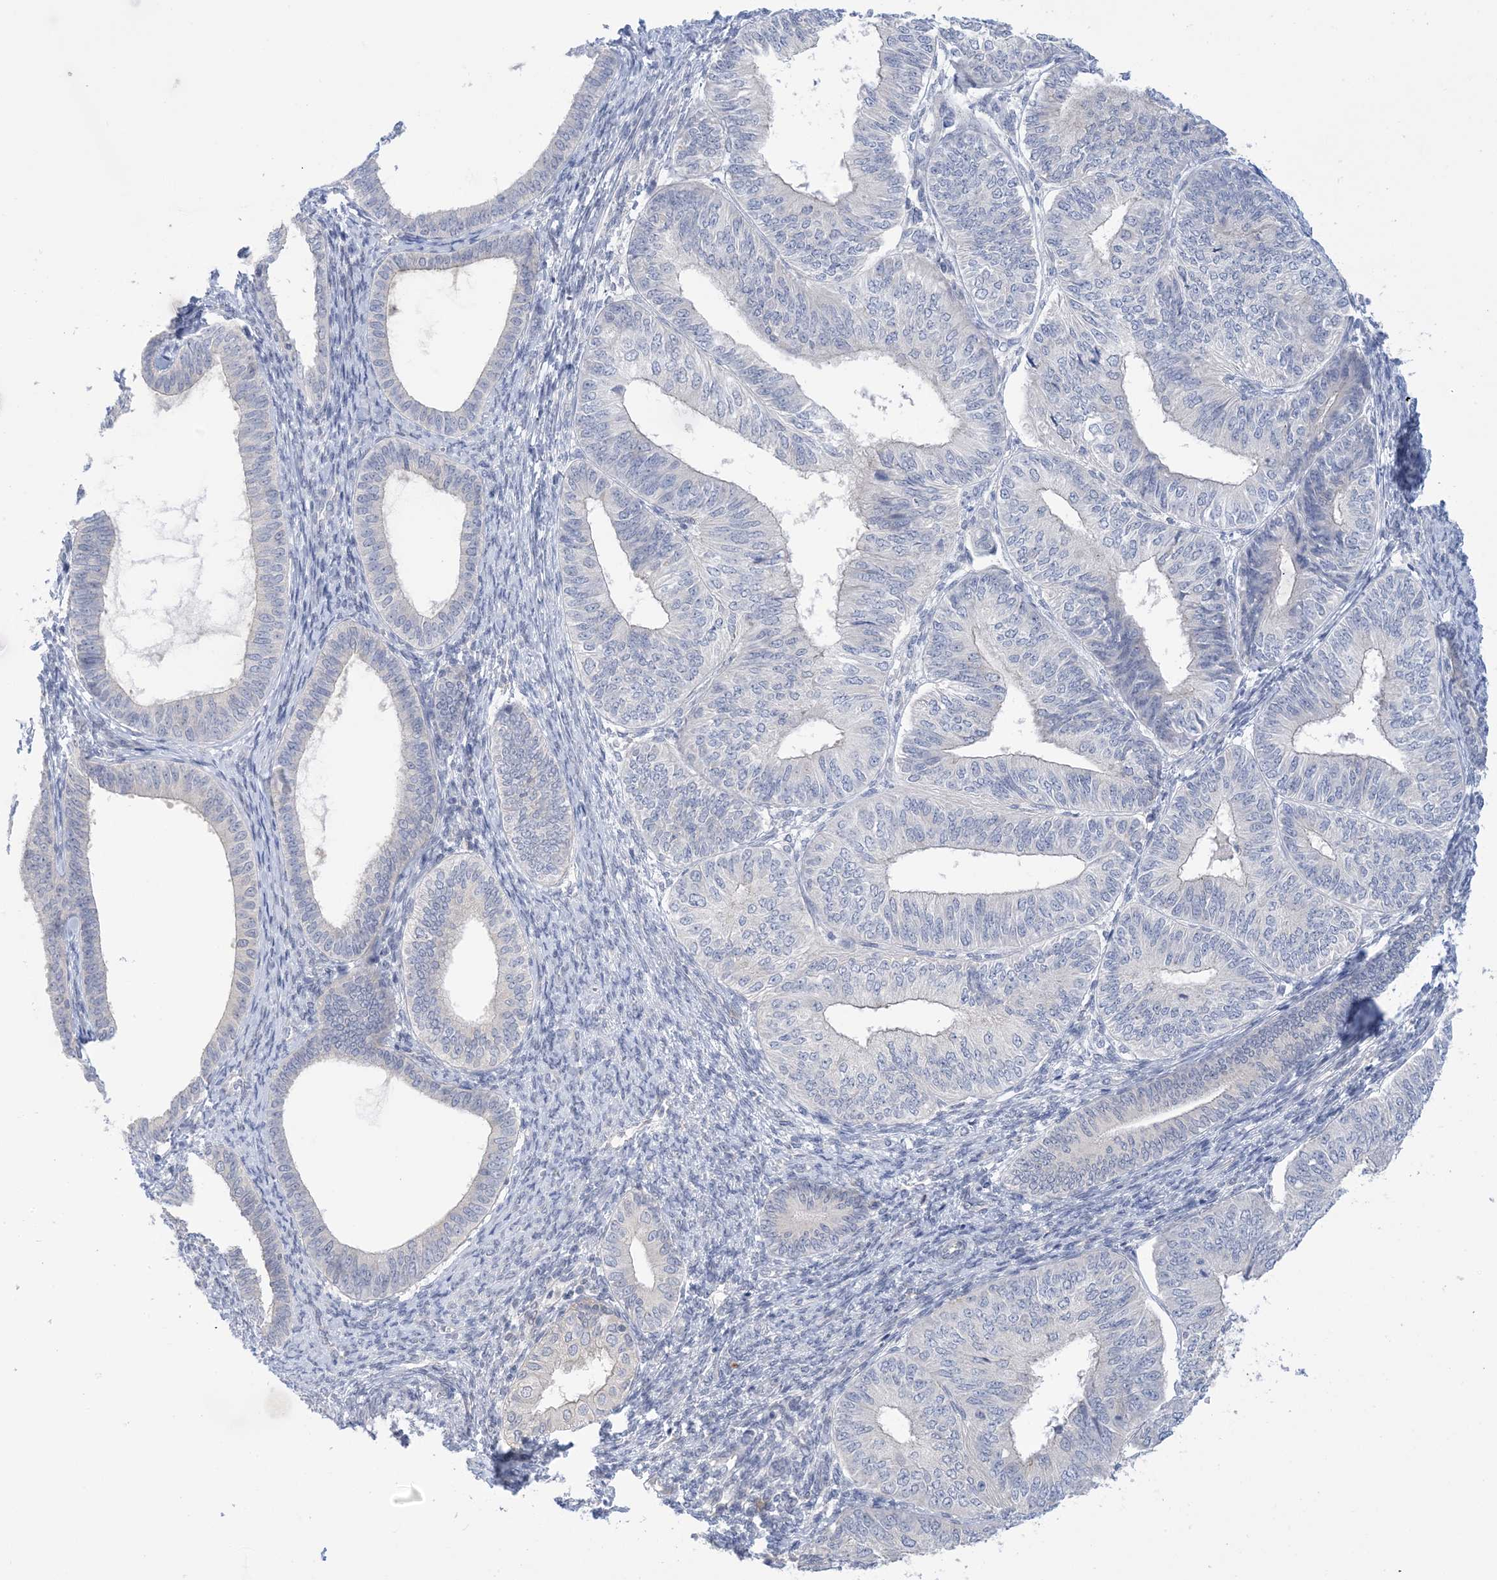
{"staining": {"intensity": "negative", "quantity": "none", "location": "none"}, "tissue": "endometrial cancer", "cell_type": "Tumor cells", "image_type": "cancer", "snomed": [{"axis": "morphology", "description": "Adenocarcinoma, NOS"}, {"axis": "topography", "description": "Endometrium"}], "caption": "Tumor cells are negative for brown protein staining in endometrial cancer.", "gene": "TTYH1", "patient": {"sex": "female", "age": 58}}